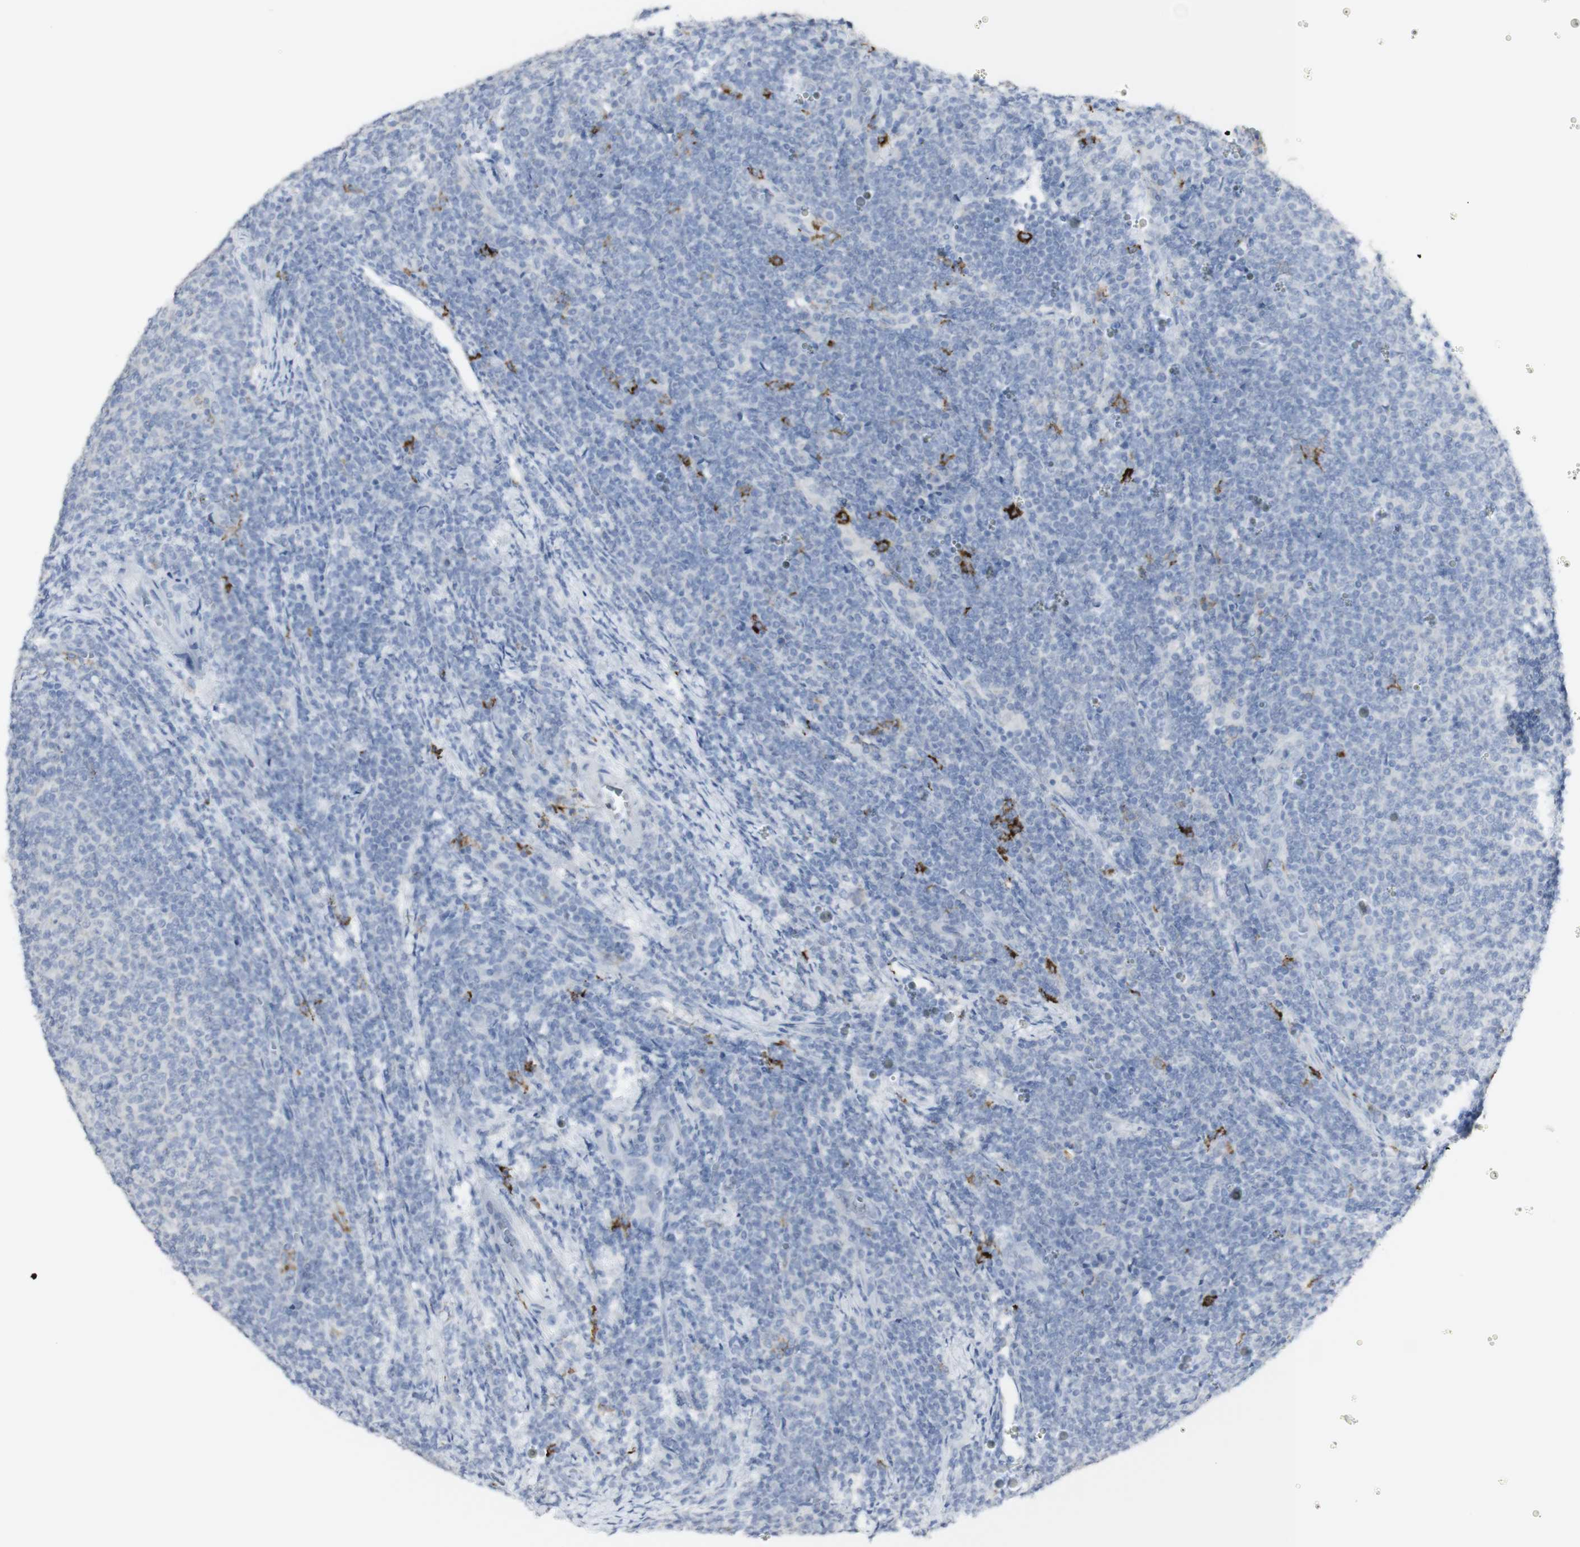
{"staining": {"intensity": "negative", "quantity": "none", "location": "none"}, "tissue": "lymphoma", "cell_type": "Tumor cells", "image_type": "cancer", "snomed": [{"axis": "morphology", "description": "Malignant lymphoma, non-Hodgkin's type, Low grade"}, {"axis": "topography", "description": "Lymph node"}], "caption": "The image exhibits no staining of tumor cells in lymphoma.", "gene": "CD207", "patient": {"sex": "male", "age": 66}}